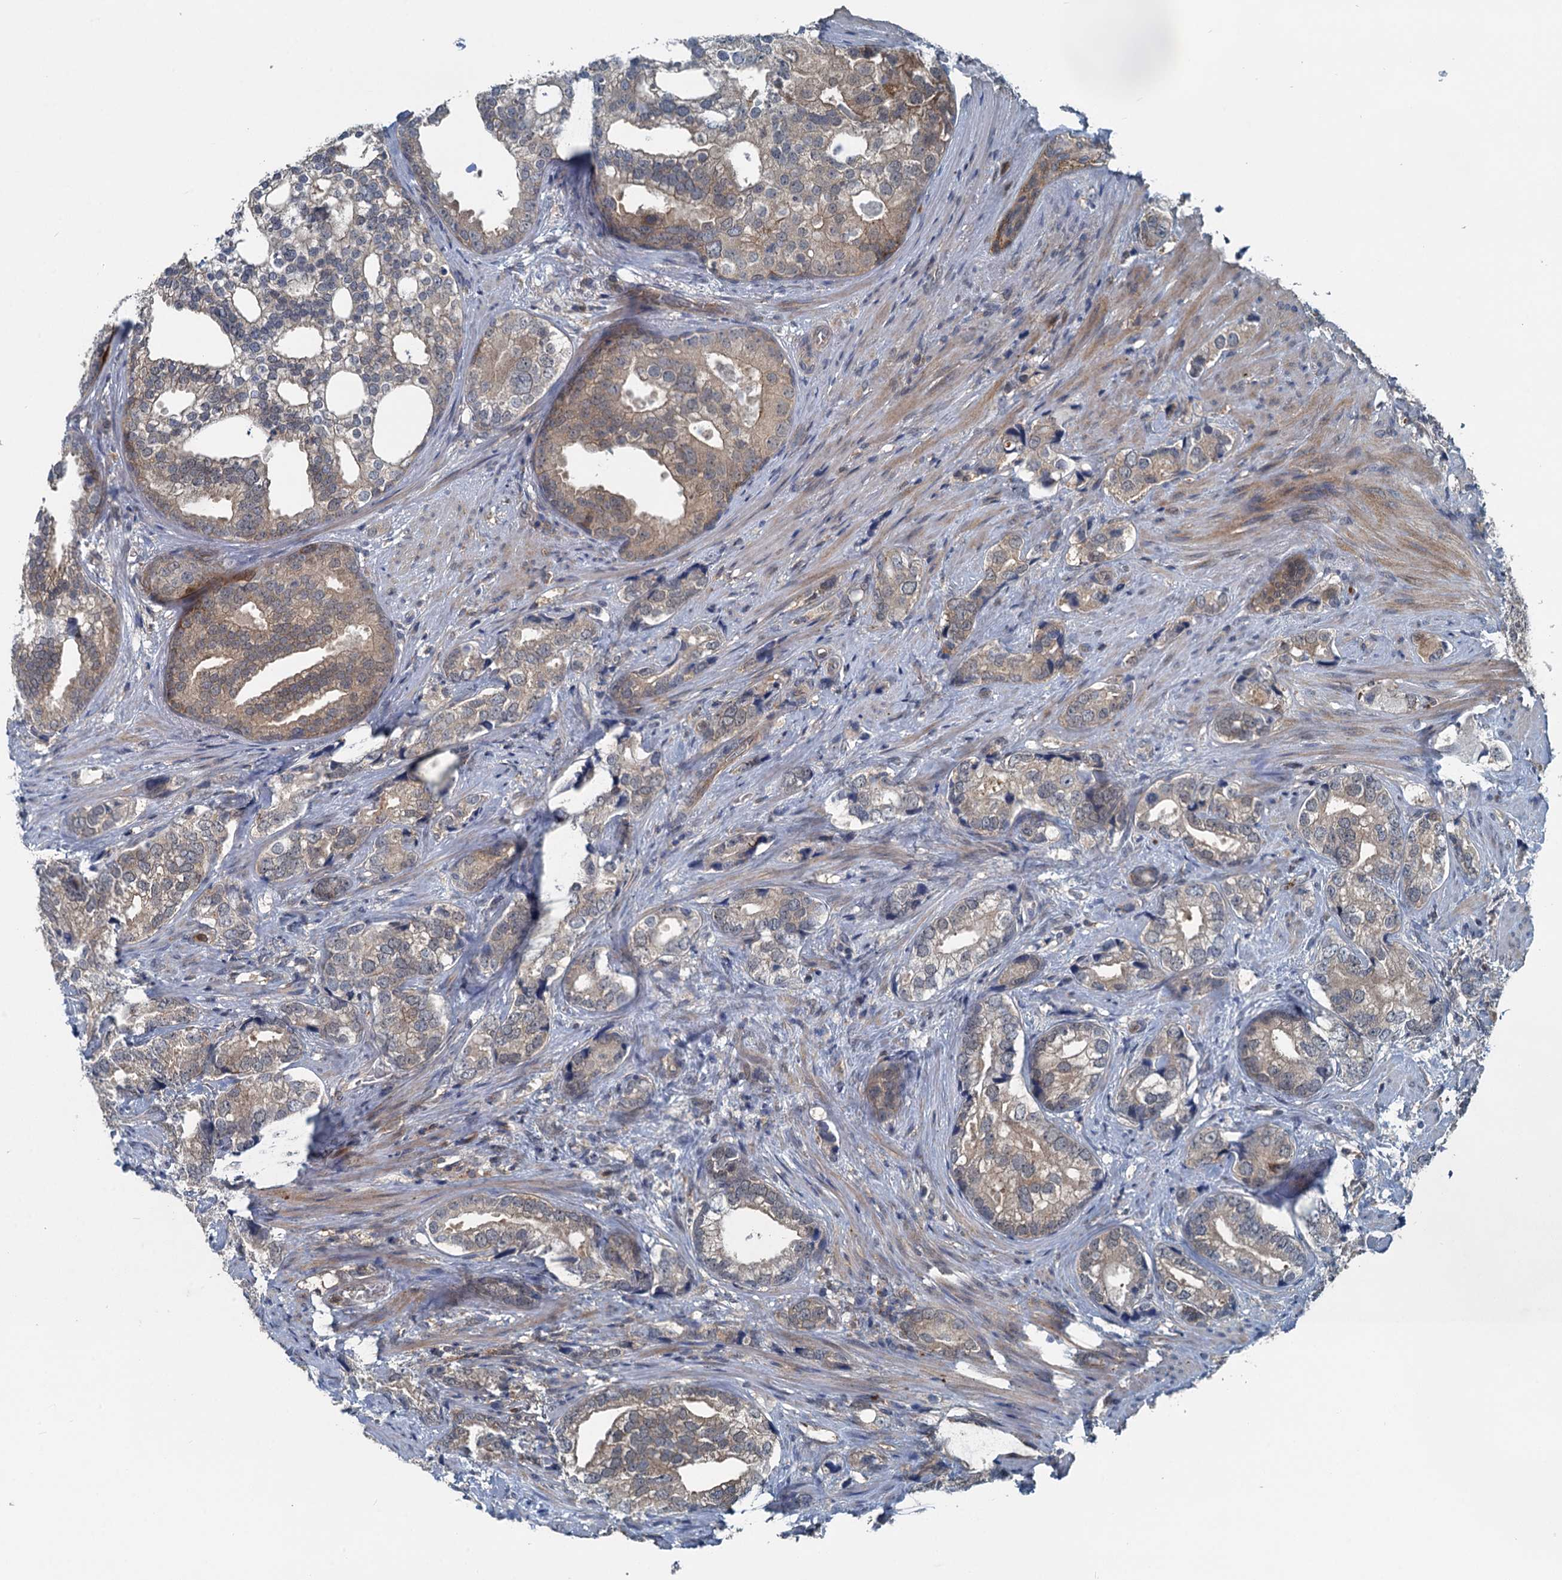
{"staining": {"intensity": "weak", "quantity": "25%-75%", "location": "cytoplasmic/membranous"}, "tissue": "prostate cancer", "cell_type": "Tumor cells", "image_type": "cancer", "snomed": [{"axis": "morphology", "description": "Adenocarcinoma, High grade"}, {"axis": "topography", "description": "Prostate"}], "caption": "Prostate high-grade adenocarcinoma stained for a protein shows weak cytoplasmic/membranous positivity in tumor cells.", "gene": "GCLM", "patient": {"sex": "male", "age": 75}}